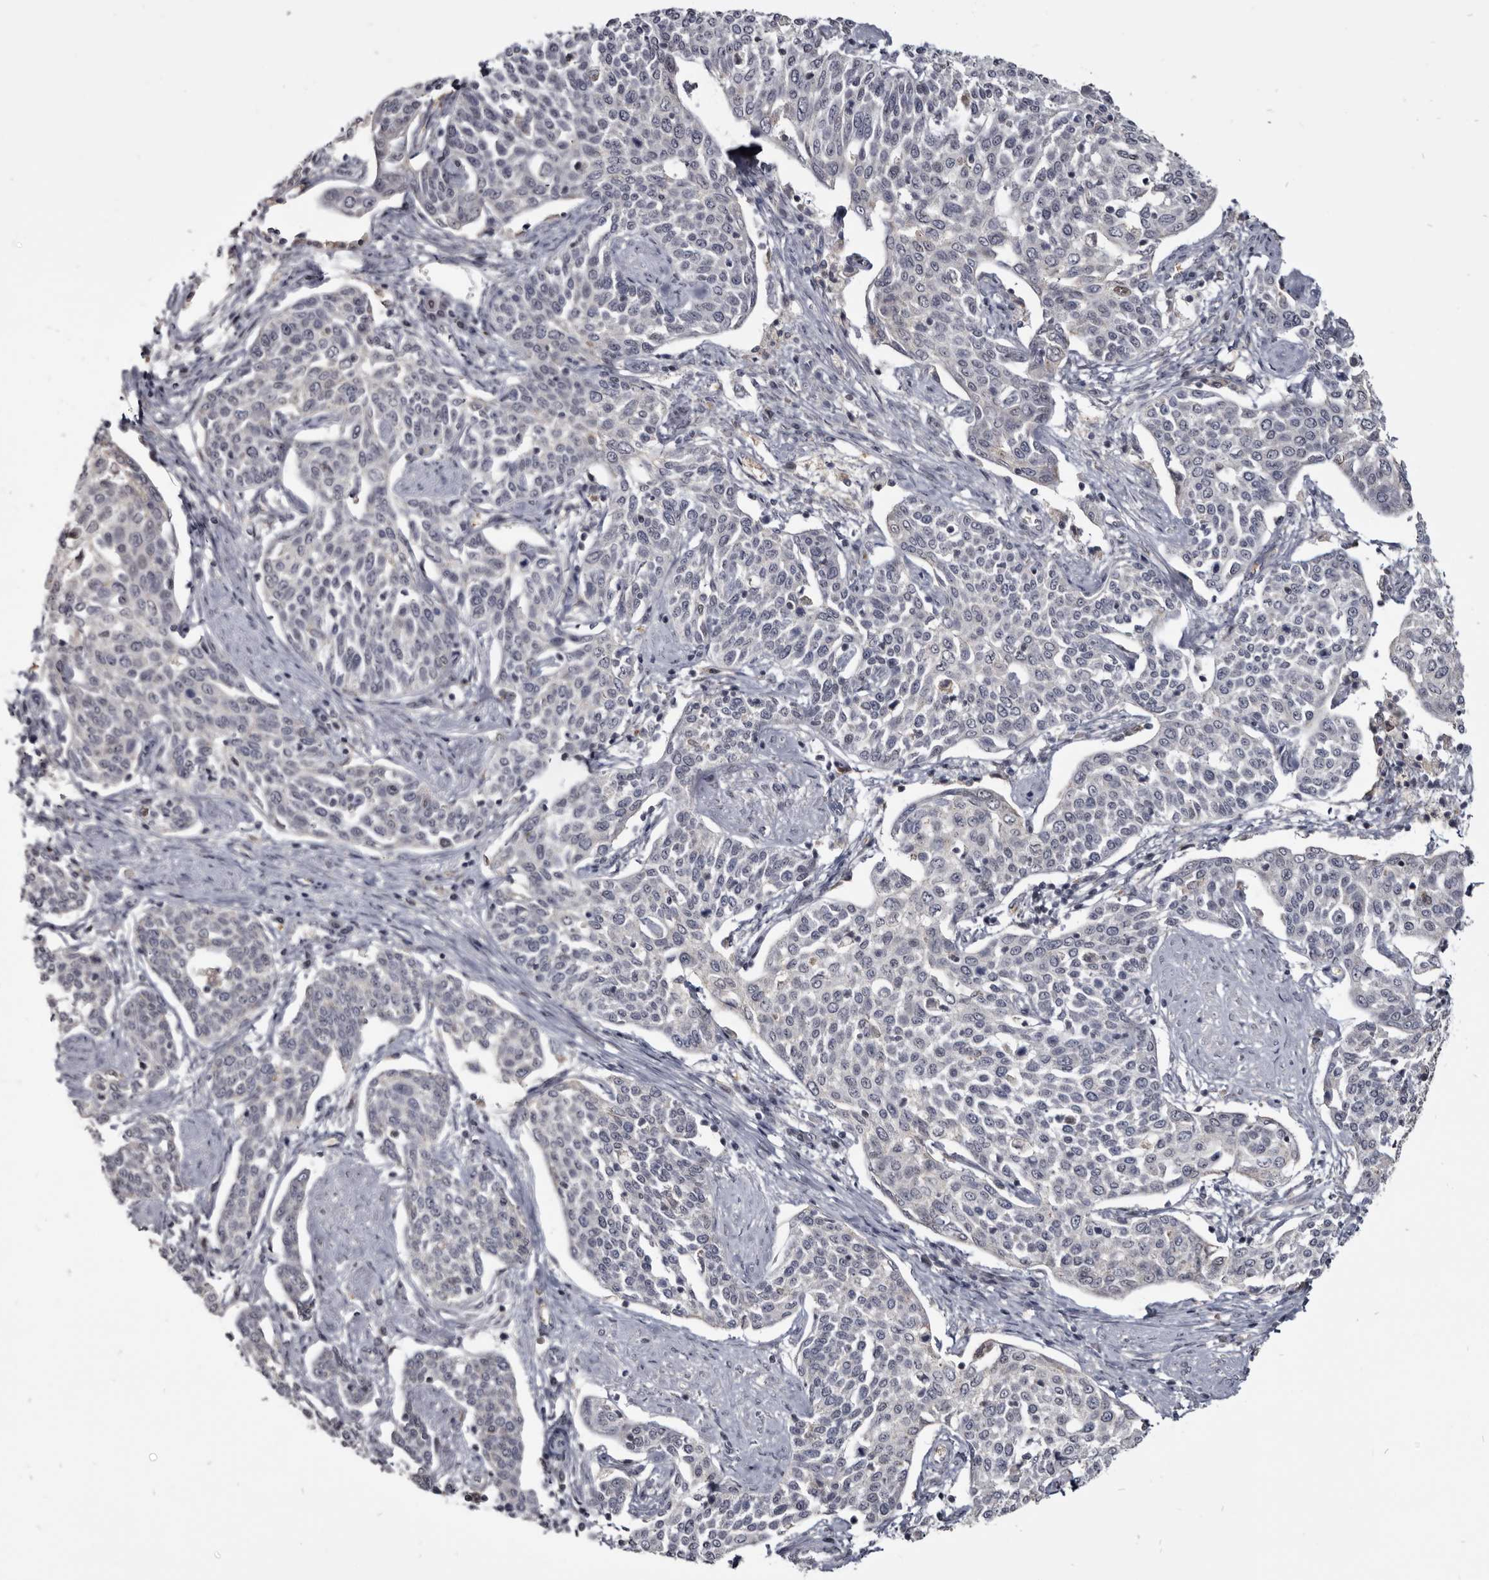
{"staining": {"intensity": "negative", "quantity": "none", "location": "none"}, "tissue": "cervical cancer", "cell_type": "Tumor cells", "image_type": "cancer", "snomed": [{"axis": "morphology", "description": "Squamous cell carcinoma, NOS"}, {"axis": "topography", "description": "Cervix"}], "caption": "IHC of cervical cancer shows no expression in tumor cells.", "gene": "CGN", "patient": {"sex": "female", "age": 34}}